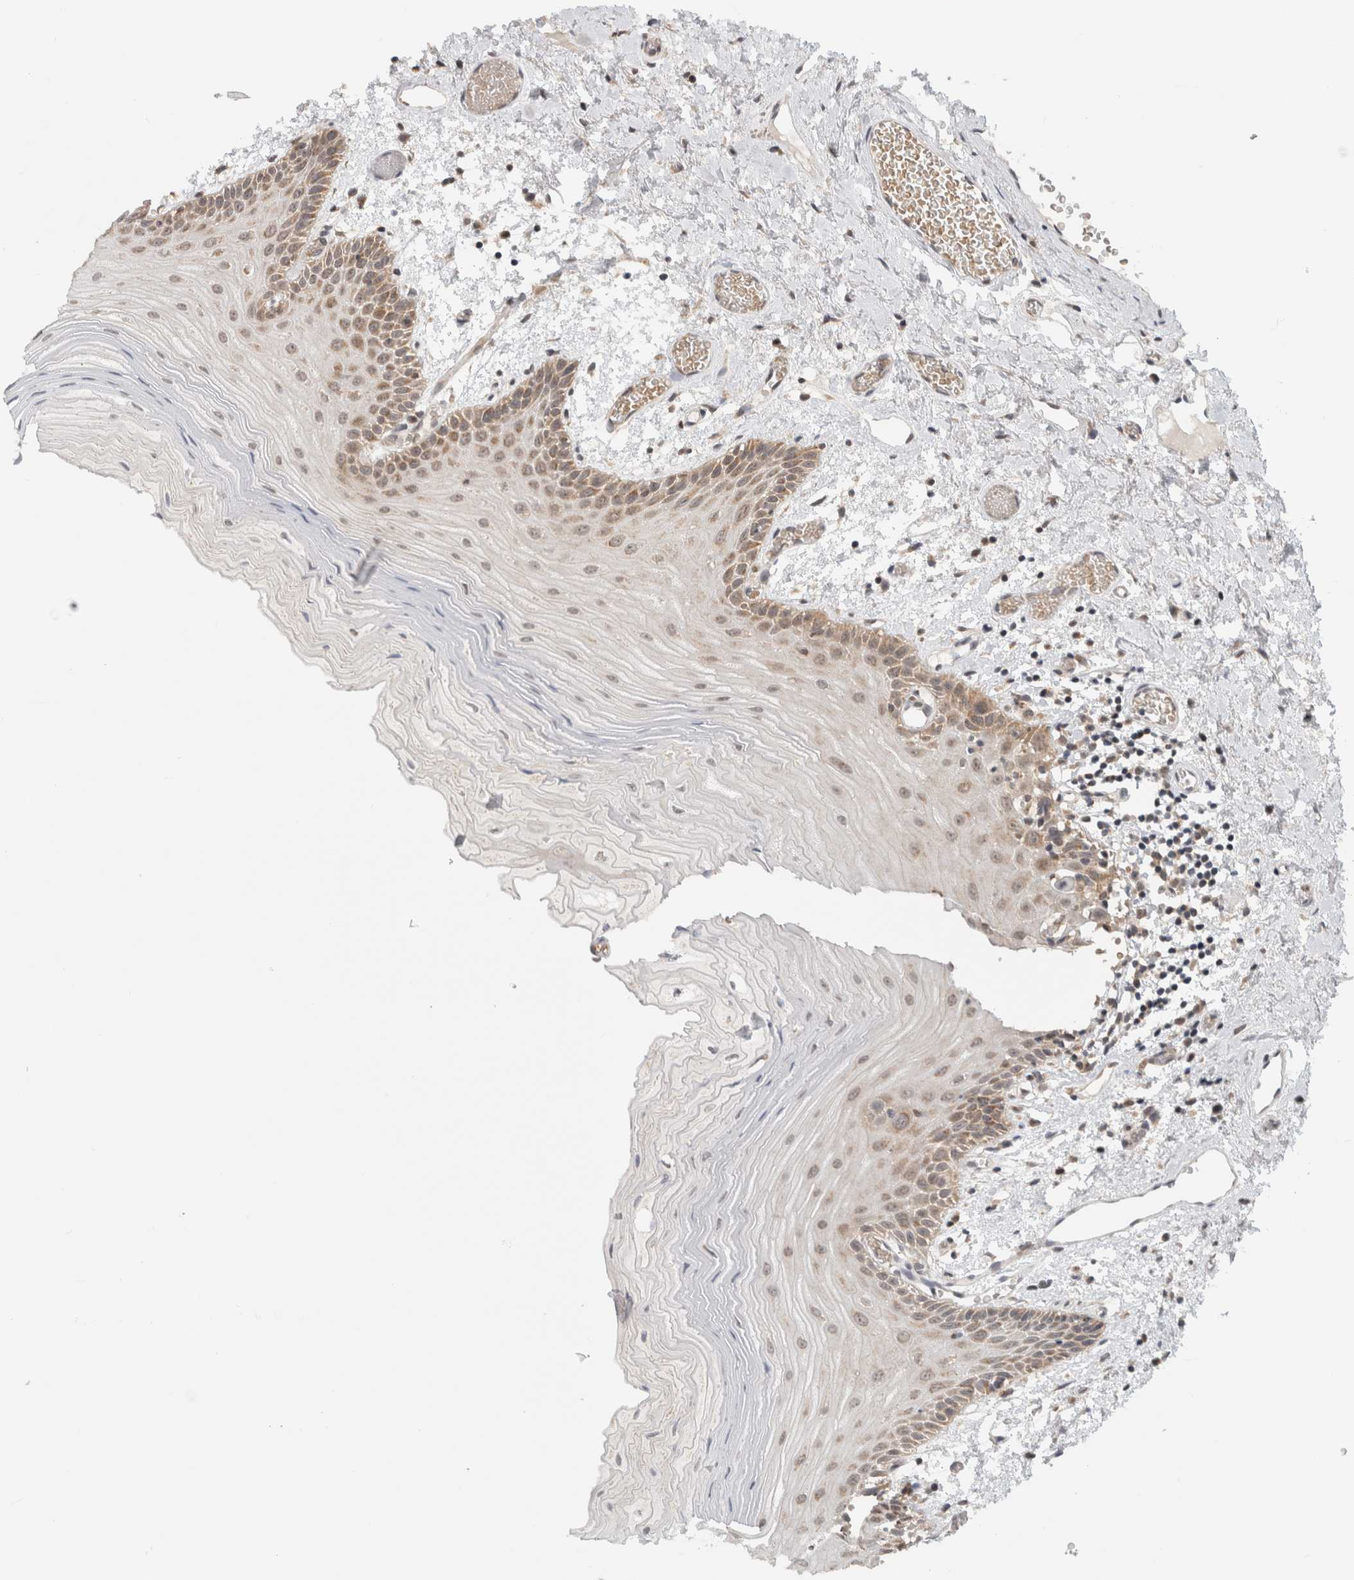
{"staining": {"intensity": "moderate", "quantity": "<25%", "location": "cytoplasmic/membranous"}, "tissue": "oral mucosa", "cell_type": "Squamous epithelial cells", "image_type": "normal", "snomed": [{"axis": "morphology", "description": "Normal tissue, NOS"}, {"axis": "topography", "description": "Oral tissue"}], "caption": "Immunohistochemistry (IHC) histopathology image of normal human oral mucosa stained for a protein (brown), which shows low levels of moderate cytoplasmic/membranous staining in about <25% of squamous epithelial cells.", "gene": "CMC2", "patient": {"sex": "male", "age": 52}}